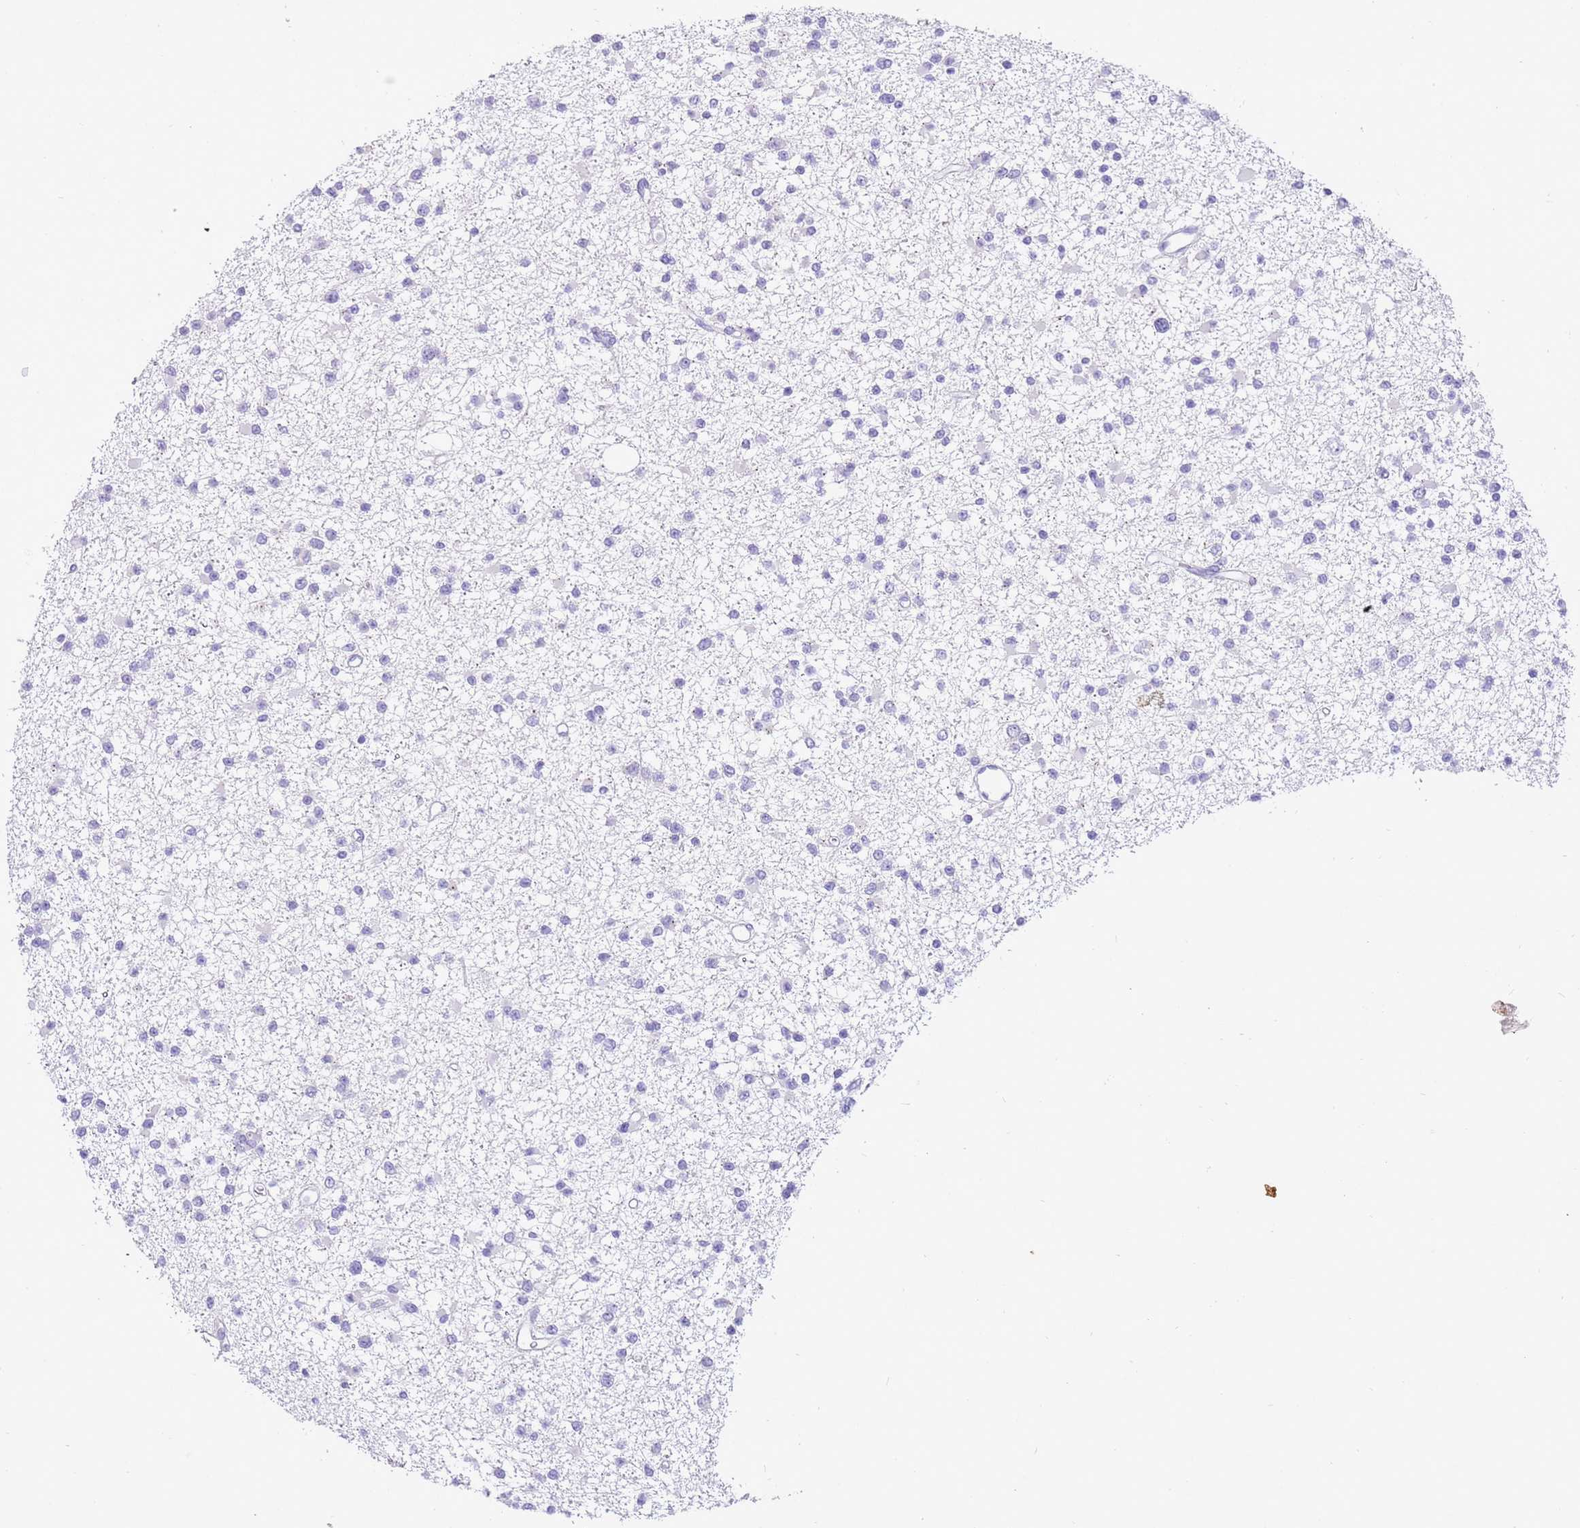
{"staining": {"intensity": "negative", "quantity": "none", "location": "none"}, "tissue": "glioma", "cell_type": "Tumor cells", "image_type": "cancer", "snomed": [{"axis": "morphology", "description": "Glioma, malignant, Low grade"}, {"axis": "topography", "description": "Brain"}], "caption": "Image shows no significant protein positivity in tumor cells of glioma. (Stains: DAB (3,3'-diaminobenzidine) immunohistochemistry (IHC) with hematoxylin counter stain, Microscopy: brightfield microscopy at high magnification).", "gene": "R3HDM4", "patient": {"sex": "female", "age": 22}}